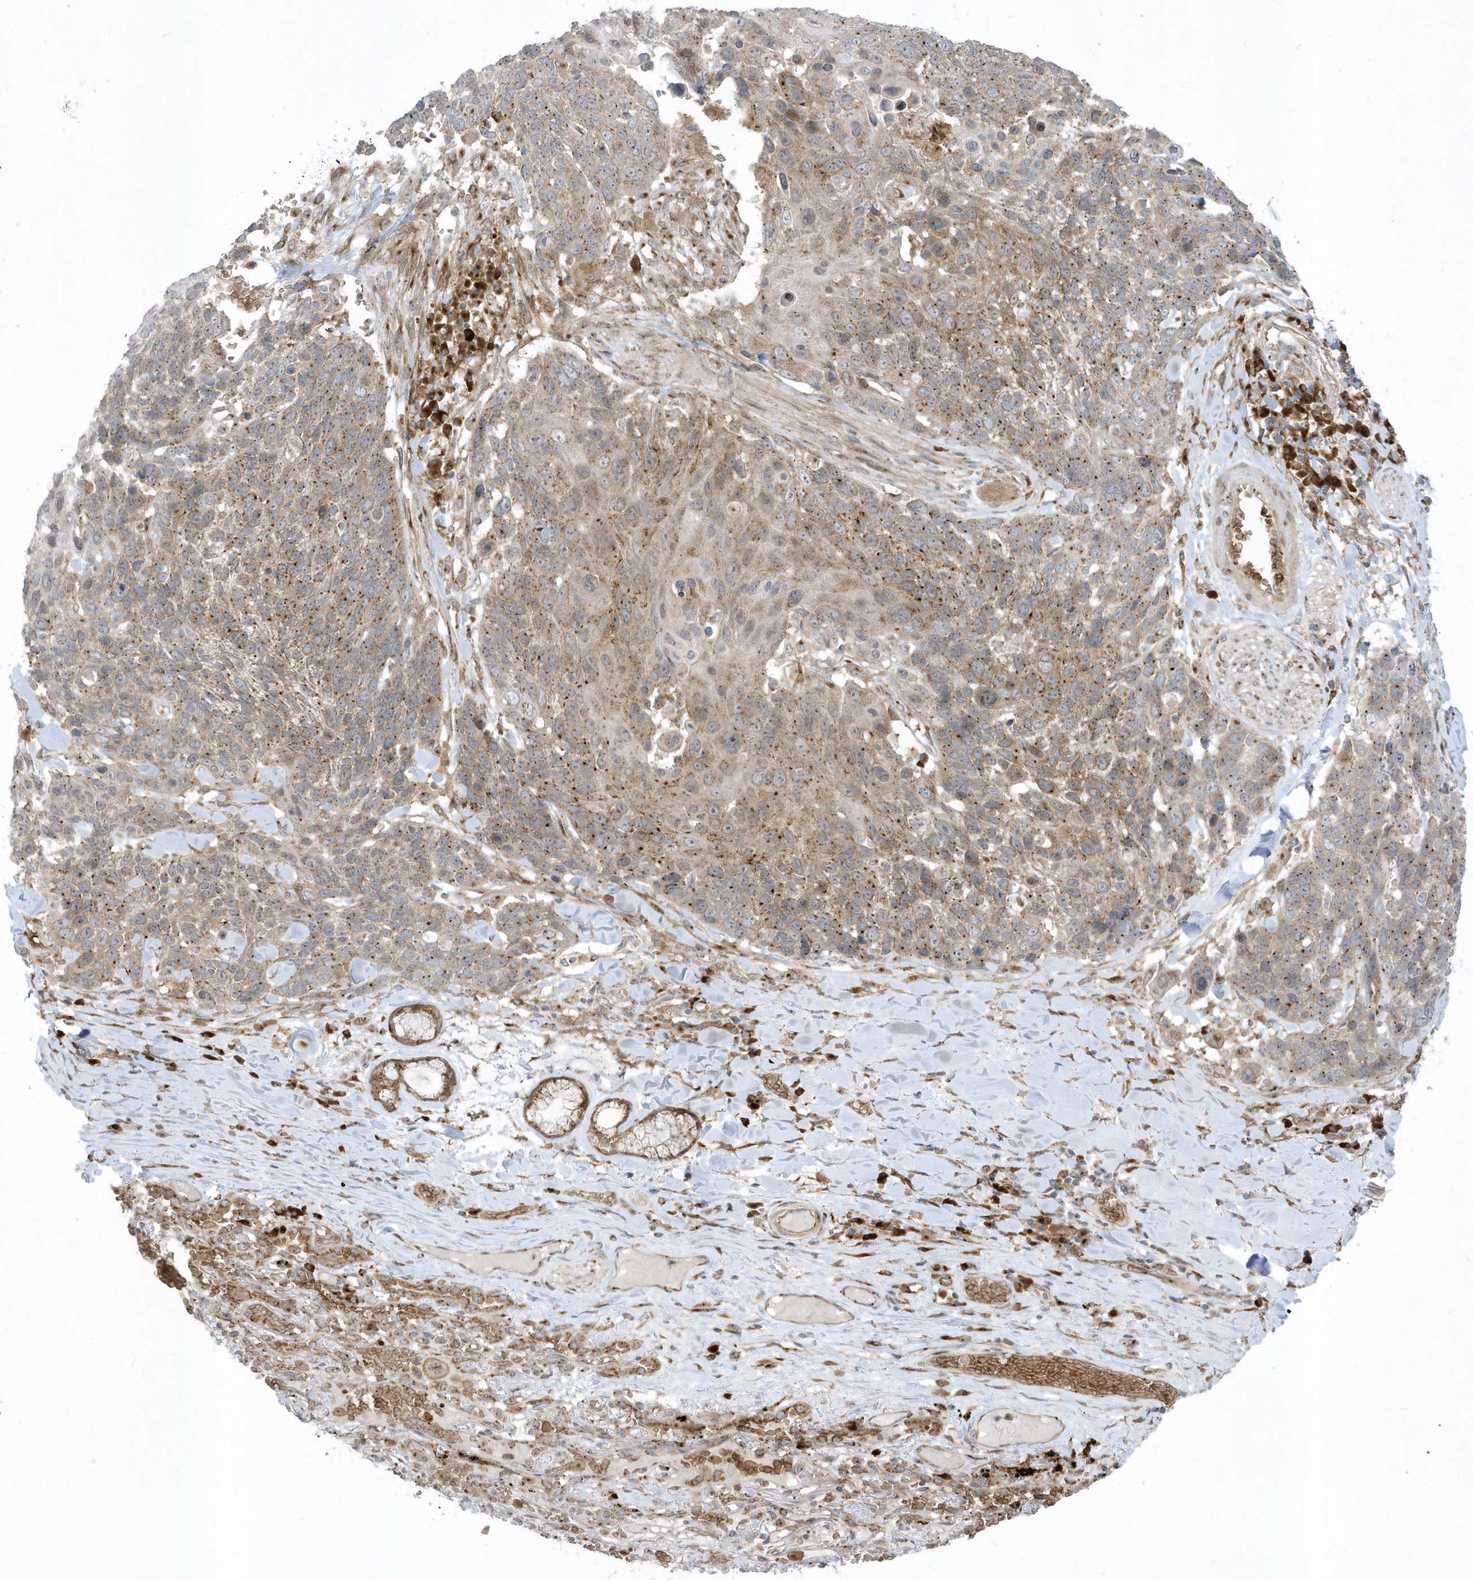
{"staining": {"intensity": "moderate", "quantity": ">75%", "location": "cytoplasmic/membranous"}, "tissue": "lung cancer", "cell_type": "Tumor cells", "image_type": "cancer", "snomed": [{"axis": "morphology", "description": "Squamous cell carcinoma, NOS"}, {"axis": "topography", "description": "Lung"}], "caption": "Human lung cancer stained with a protein marker exhibits moderate staining in tumor cells.", "gene": "RPP40", "patient": {"sex": "male", "age": 66}}